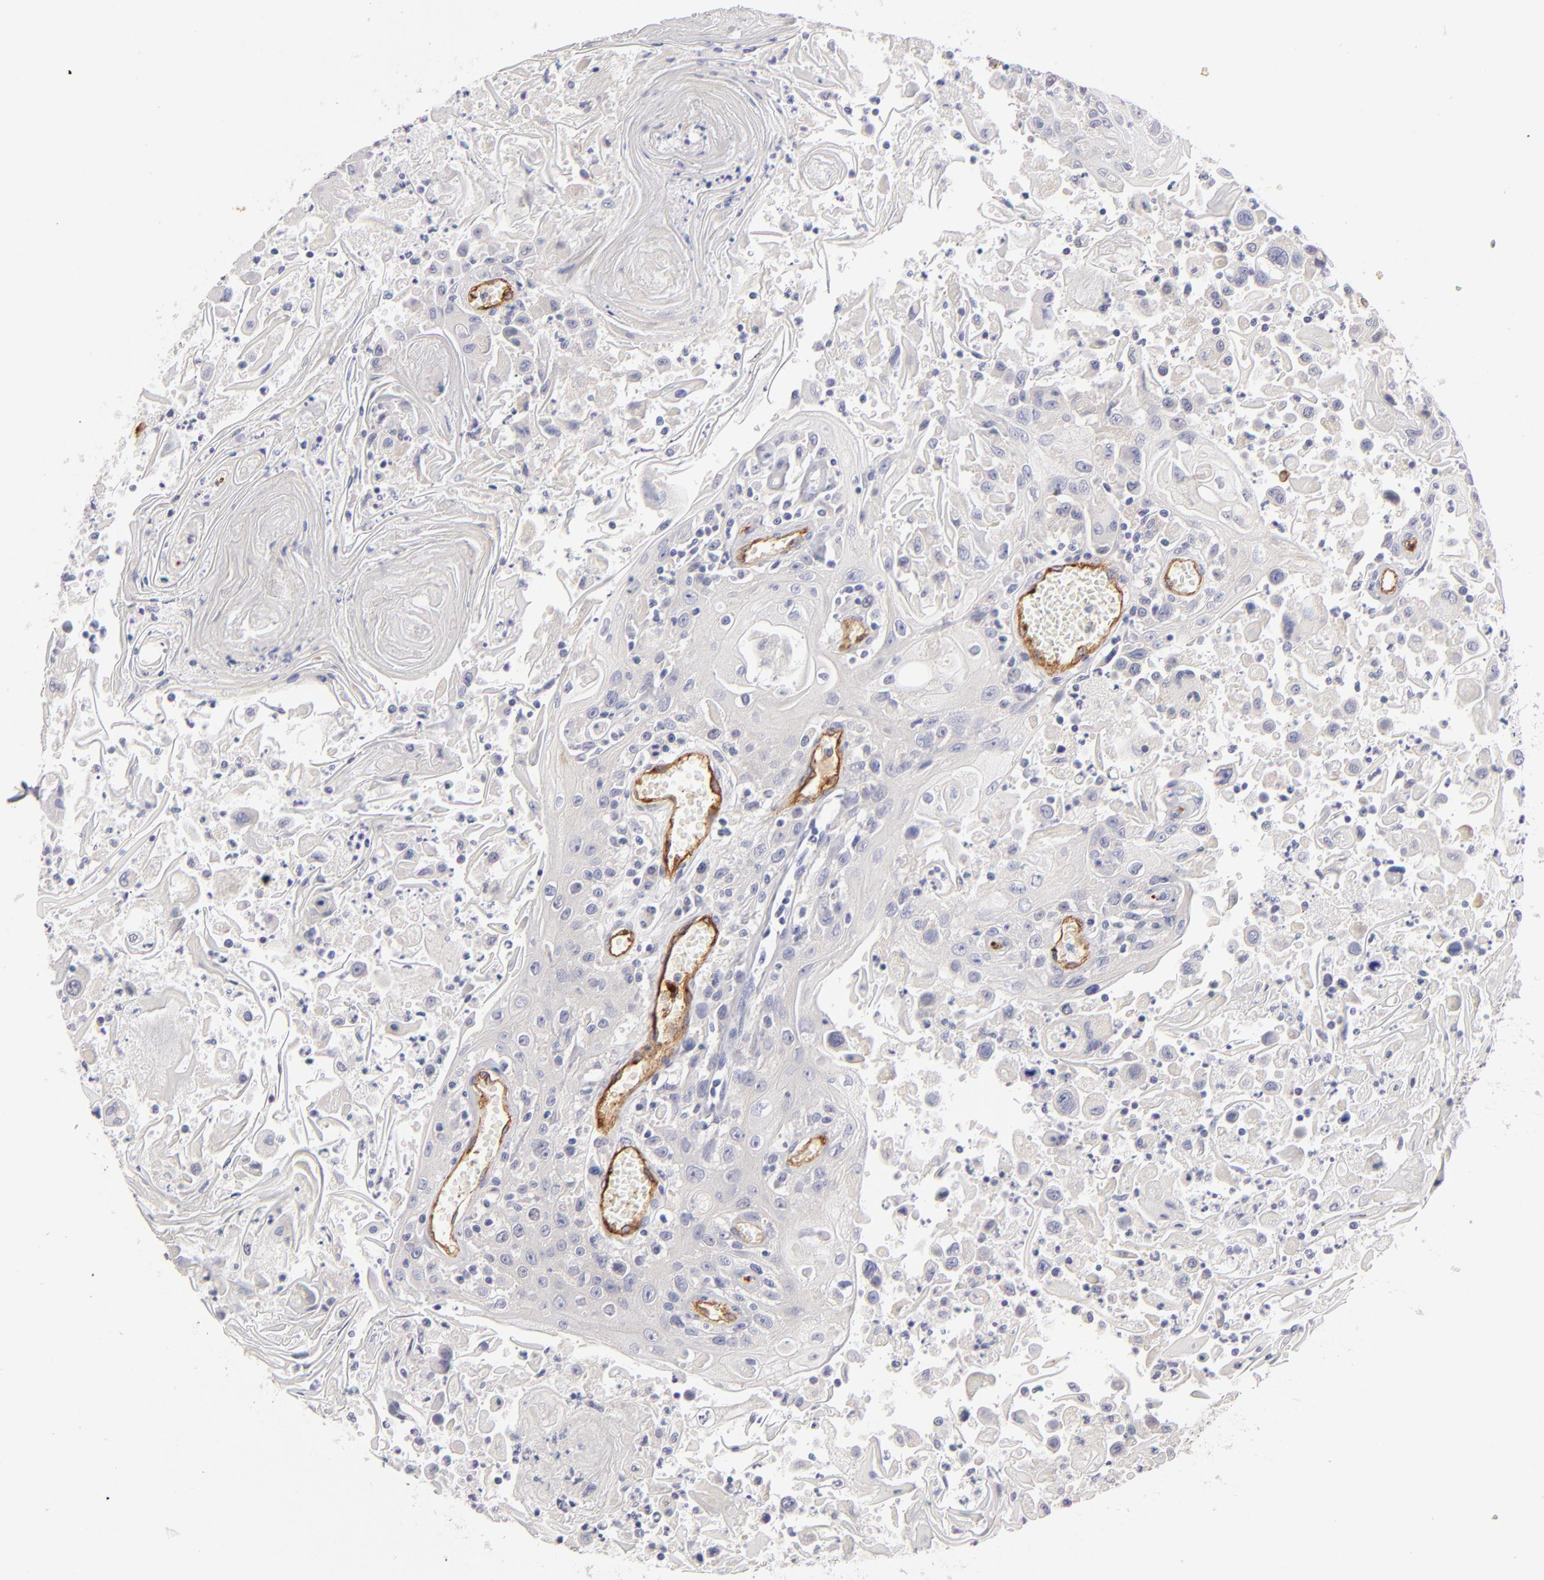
{"staining": {"intensity": "negative", "quantity": "none", "location": "none"}, "tissue": "head and neck cancer", "cell_type": "Tumor cells", "image_type": "cancer", "snomed": [{"axis": "morphology", "description": "Squamous cell carcinoma, NOS"}, {"axis": "topography", "description": "Oral tissue"}, {"axis": "topography", "description": "Head-Neck"}], "caption": "A photomicrograph of head and neck squamous cell carcinoma stained for a protein demonstrates no brown staining in tumor cells.", "gene": "PLVAP", "patient": {"sex": "female", "age": 76}}